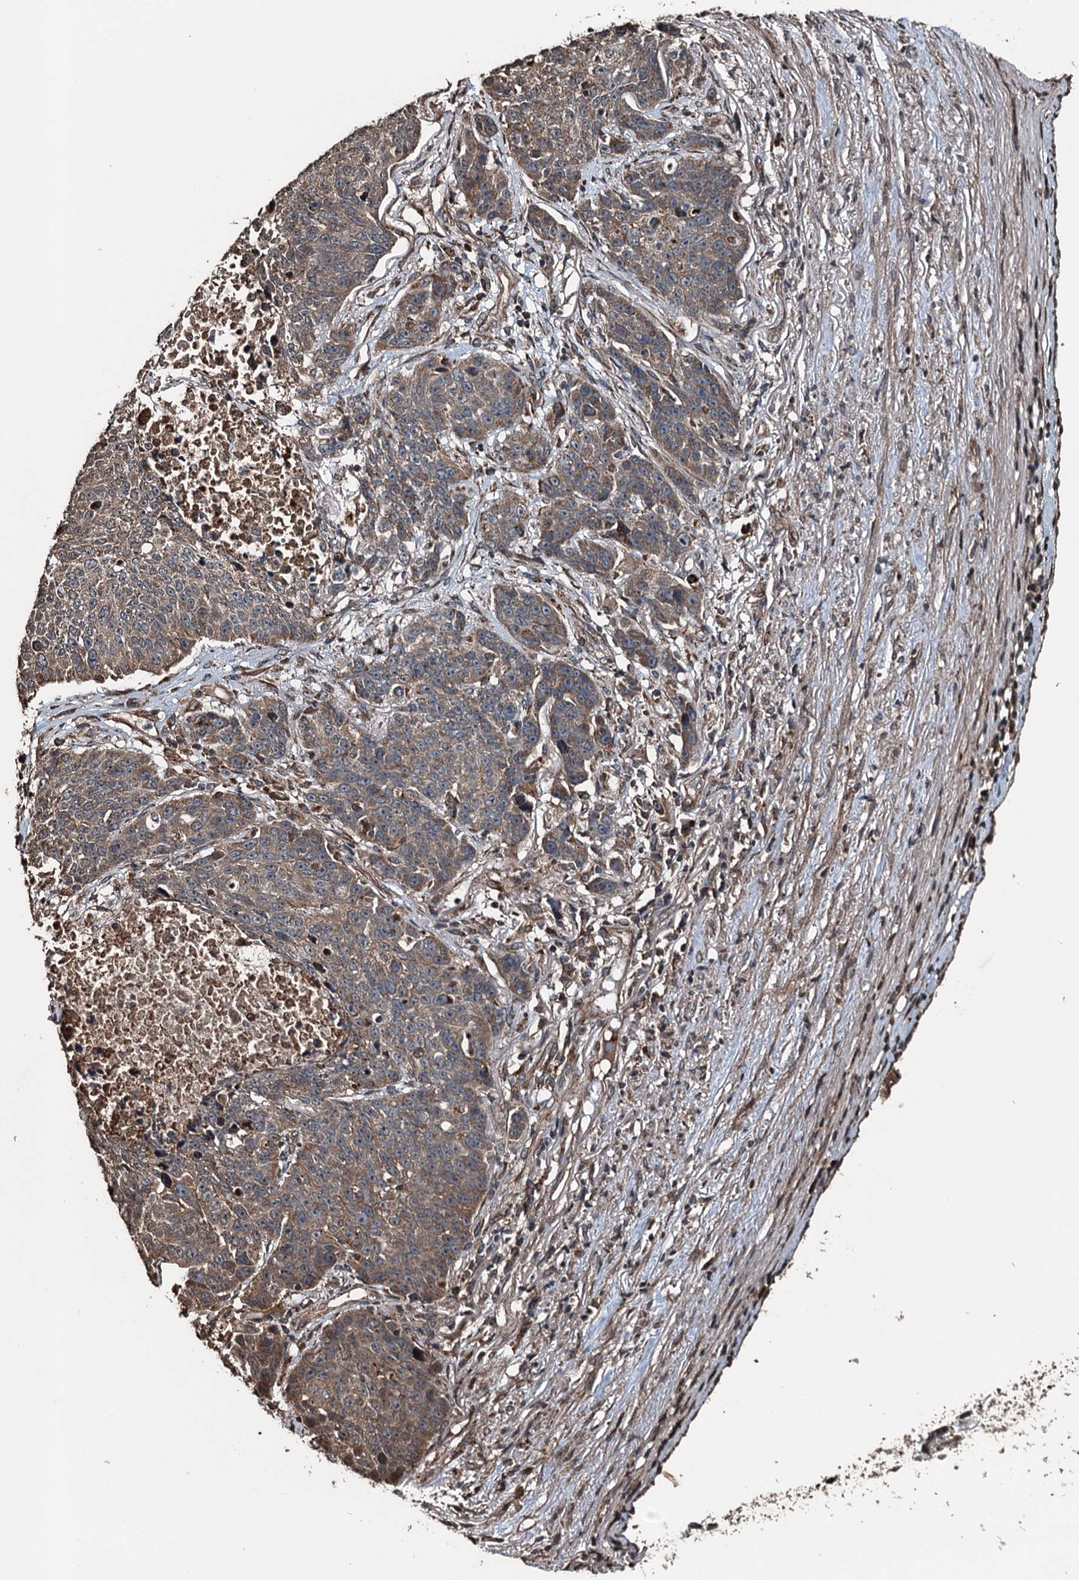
{"staining": {"intensity": "weak", "quantity": "25%-75%", "location": "cytoplasmic/membranous"}, "tissue": "lung cancer", "cell_type": "Tumor cells", "image_type": "cancer", "snomed": [{"axis": "morphology", "description": "Normal tissue, NOS"}, {"axis": "morphology", "description": "Squamous cell carcinoma, NOS"}, {"axis": "topography", "description": "Lymph node"}, {"axis": "topography", "description": "Lung"}], "caption": "Protein staining of lung cancer (squamous cell carcinoma) tissue displays weak cytoplasmic/membranous positivity in approximately 25%-75% of tumor cells. The staining is performed using DAB brown chromogen to label protein expression. The nuclei are counter-stained blue using hematoxylin.", "gene": "TCTN1", "patient": {"sex": "male", "age": 66}}